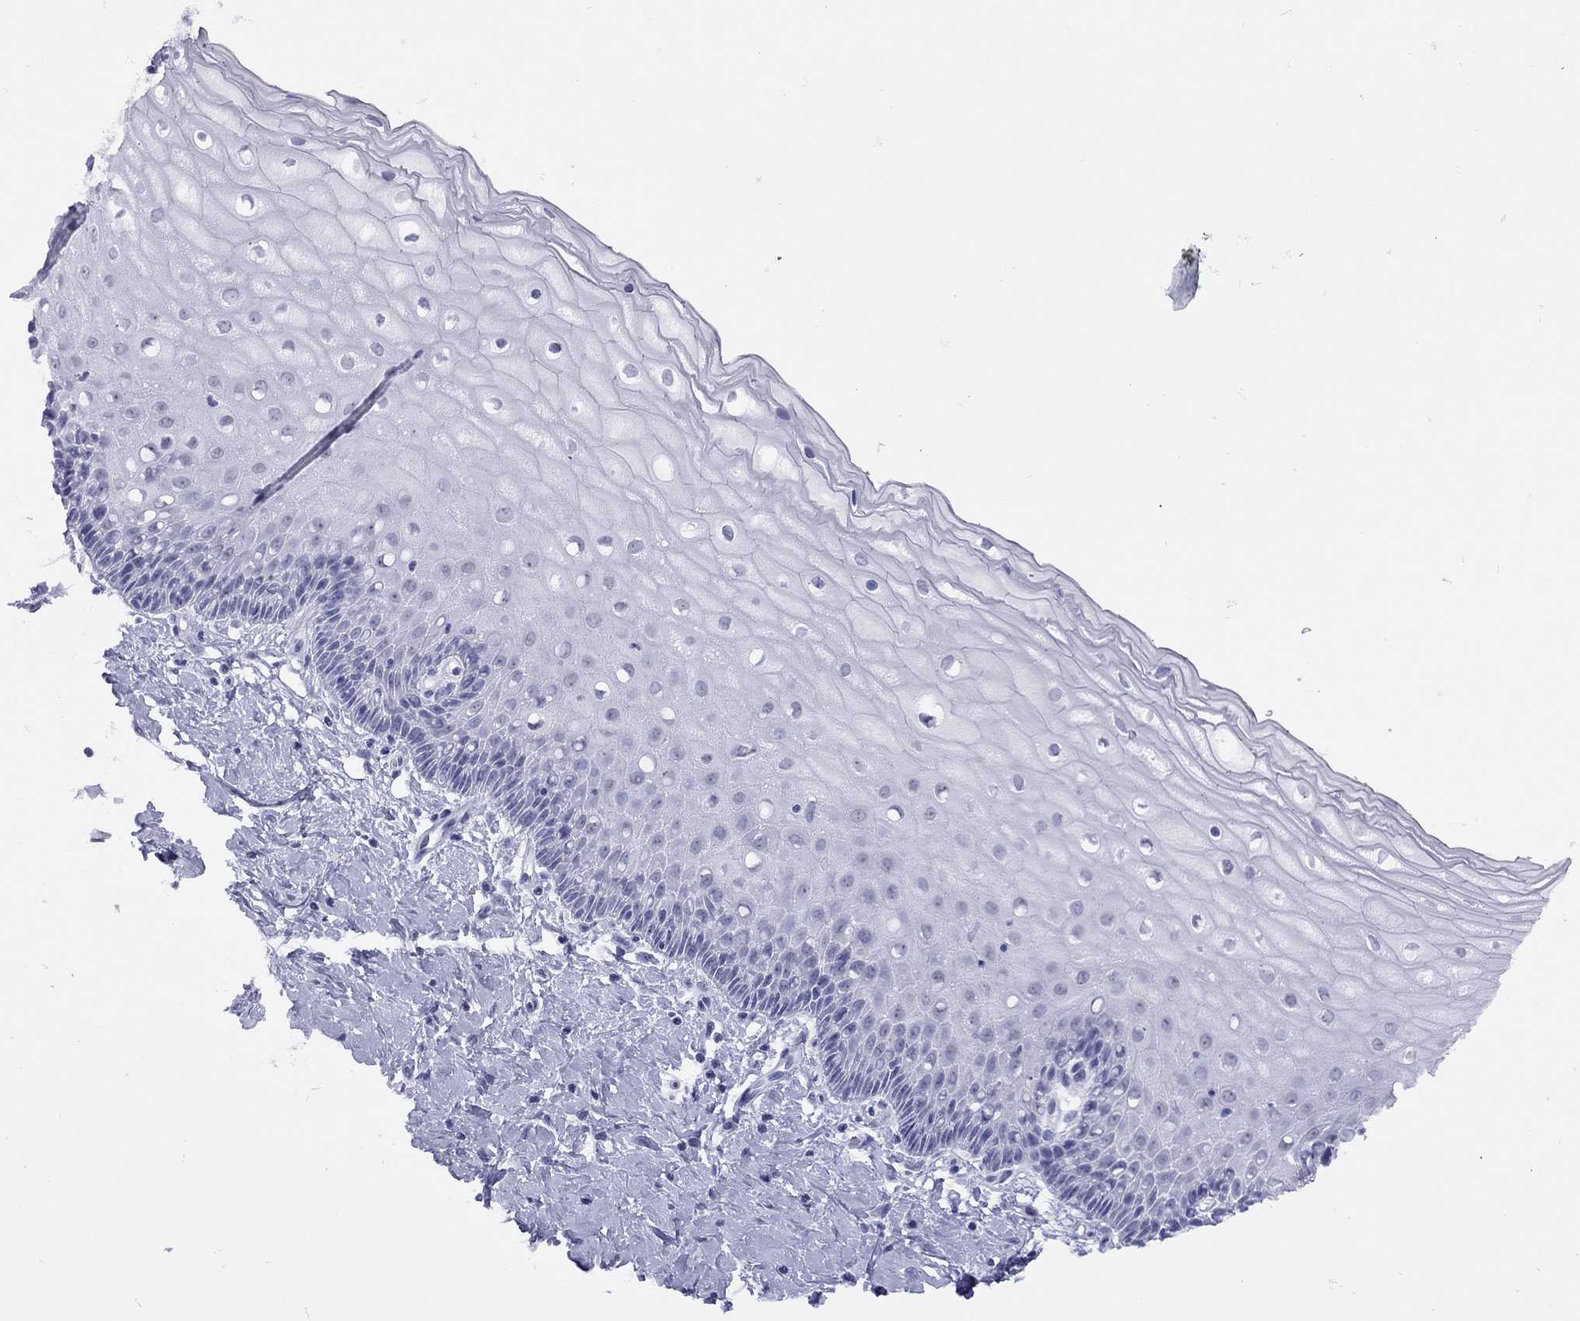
{"staining": {"intensity": "negative", "quantity": "none", "location": "none"}, "tissue": "cervix", "cell_type": "Glandular cells", "image_type": "normal", "snomed": [{"axis": "morphology", "description": "Normal tissue, NOS"}, {"axis": "topography", "description": "Cervix"}], "caption": "There is no significant staining in glandular cells of cervix. (Stains: DAB immunohistochemistry (IHC) with hematoxylin counter stain, Microscopy: brightfield microscopy at high magnification).", "gene": "LYAR", "patient": {"sex": "female", "age": 37}}